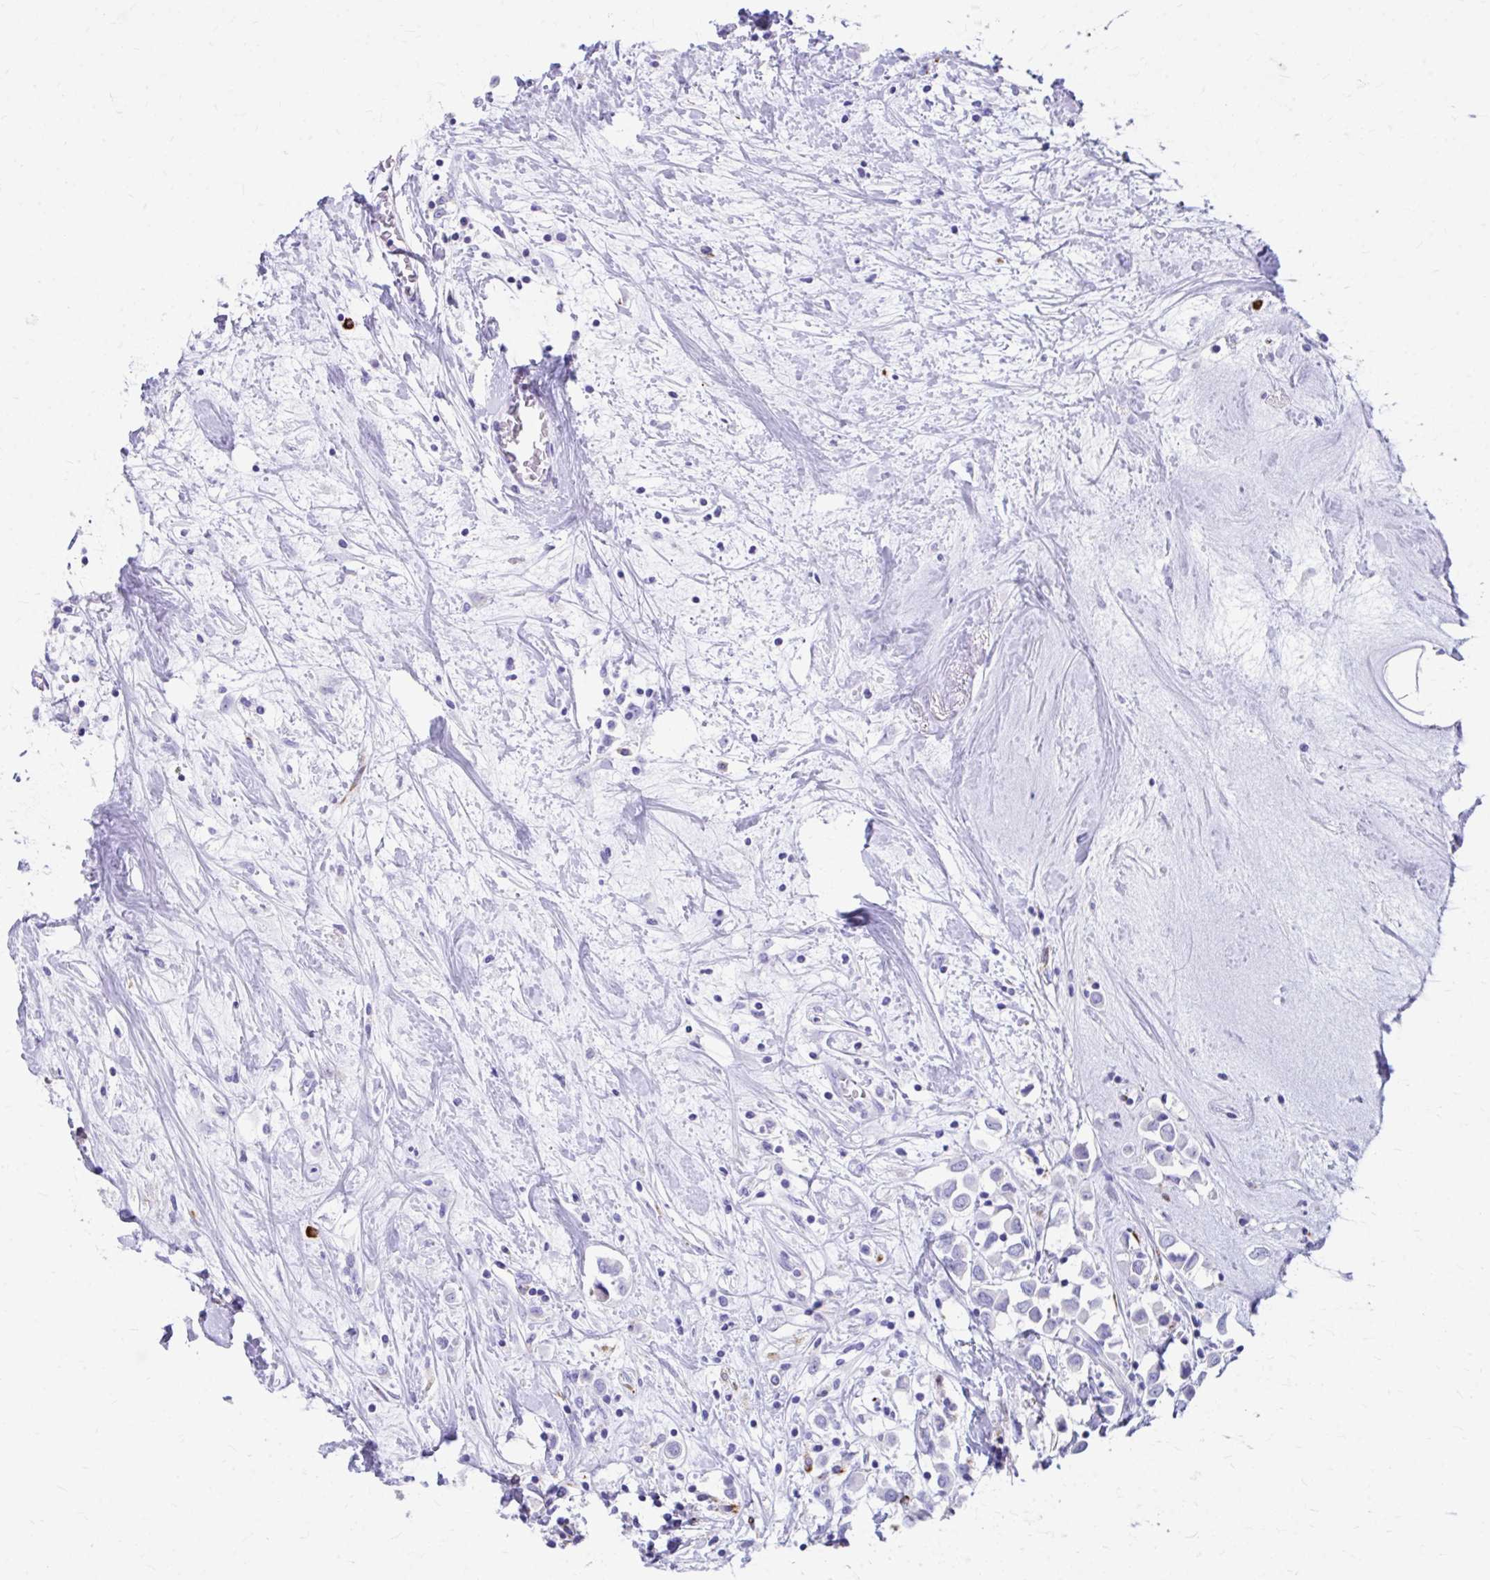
{"staining": {"intensity": "negative", "quantity": "none", "location": "none"}, "tissue": "breast cancer", "cell_type": "Tumor cells", "image_type": "cancer", "snomed": [{"axis": "morphology", "description": "Duct carcinoma"}, {"axis": "topography", "description": "Breast"}], "caption": "A micrograph of human breast cancer is negative for staining in tumor cells.", "gene": "ZNF699", "patient": {"sex": "female", "age": 61}}